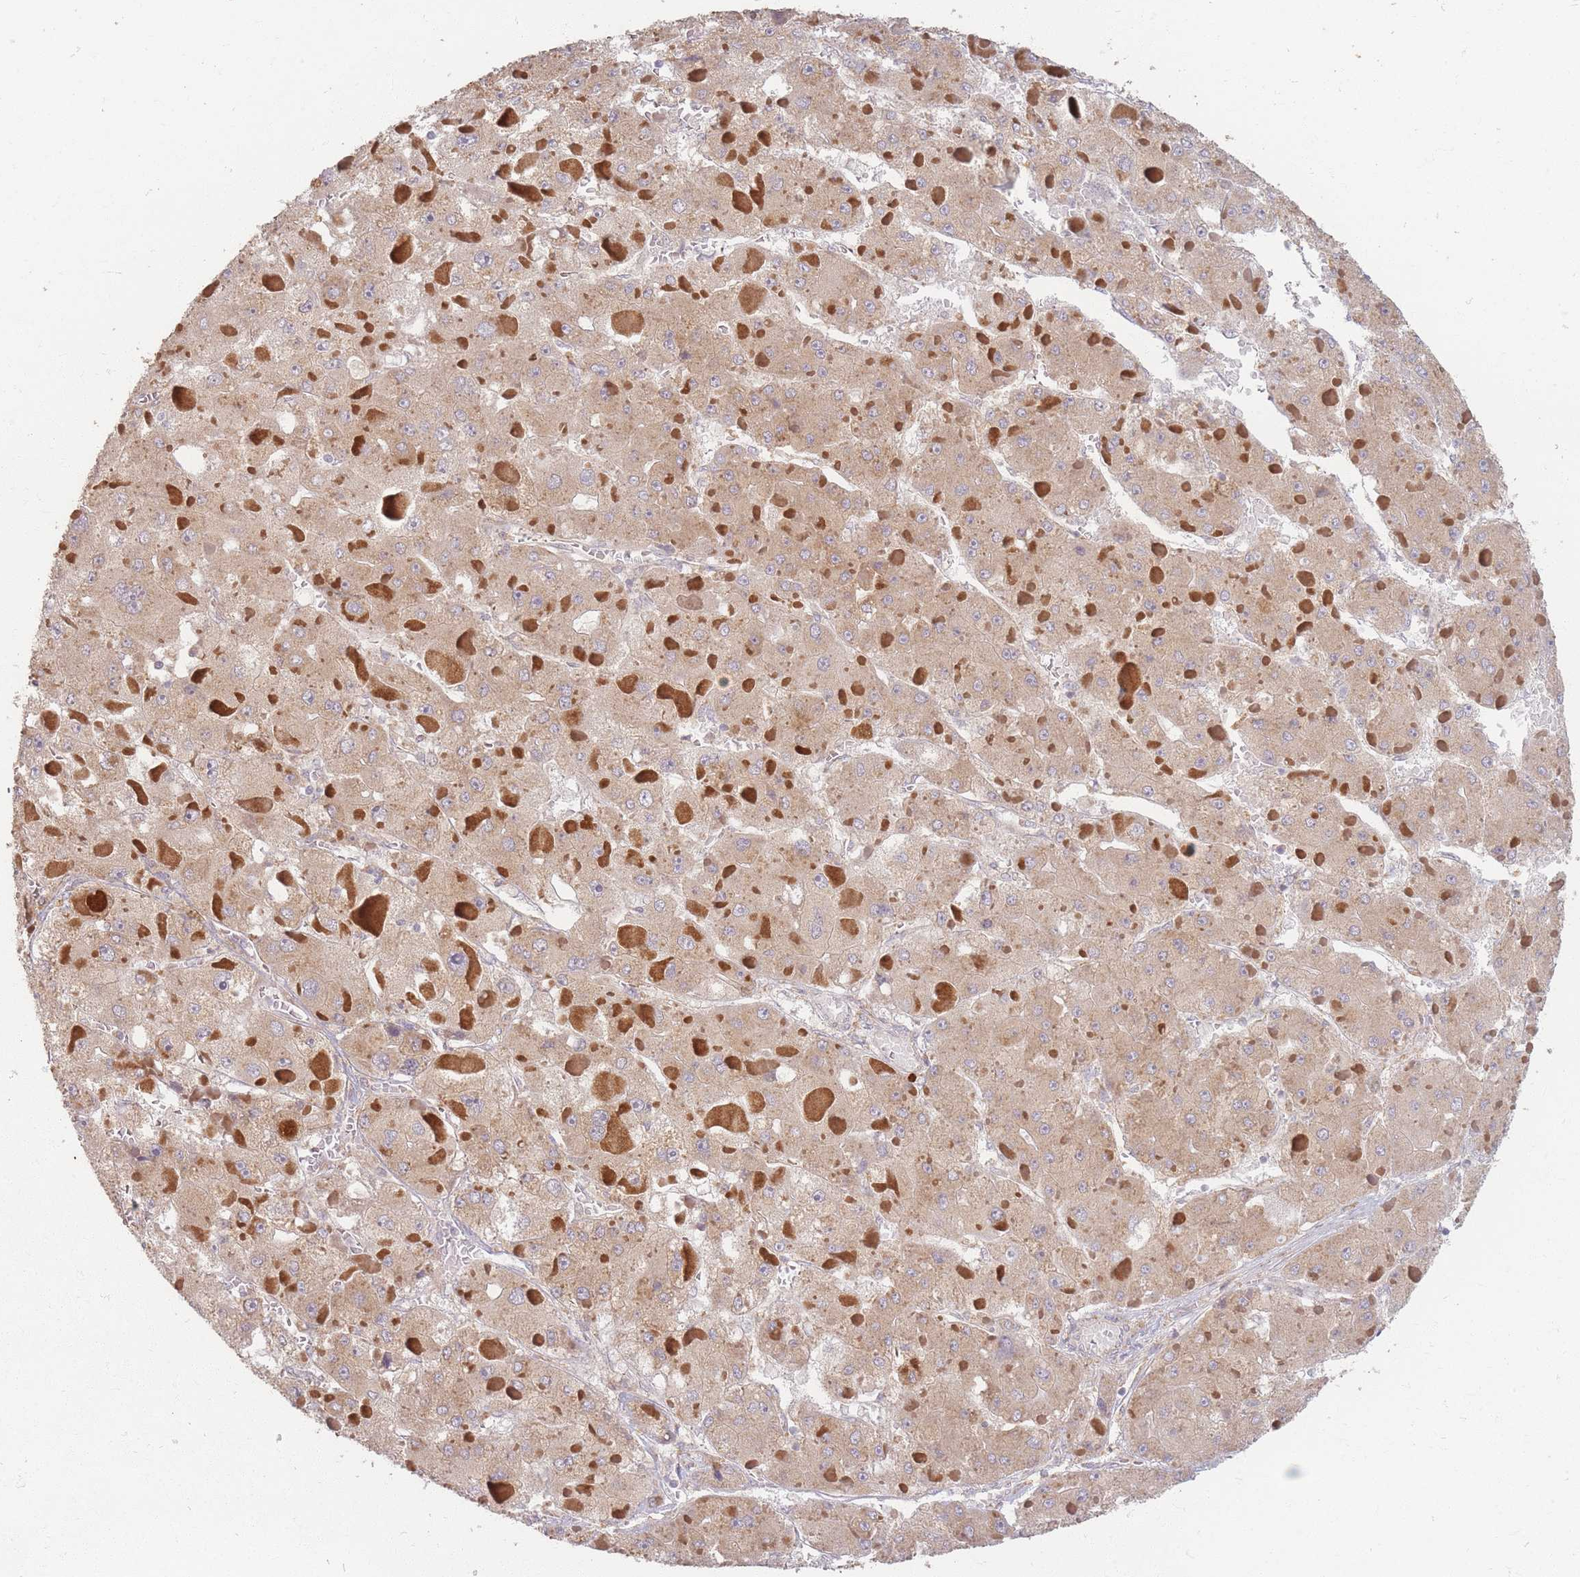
{"staining": {"intensity": "weak", "quantity": ">75%", "location": "cytoplasmic/membranous"}, "tissue": "liver cancer", "cell_type": "Tumor cells", "image_type": "cancer", "snomed": [{"axis": "morphology", "description": "Carcinoma, Hepatocellular, NOS"}, {"axis": "topography", "description": "Liver"}], "caption": "Protein expression analysis of liver cancer shows weak cytoplasmic/membranous positivity in about >75% of tumor cells.", "gene": "SMIM14", "patient": {"sex": "female", "age": 73}}